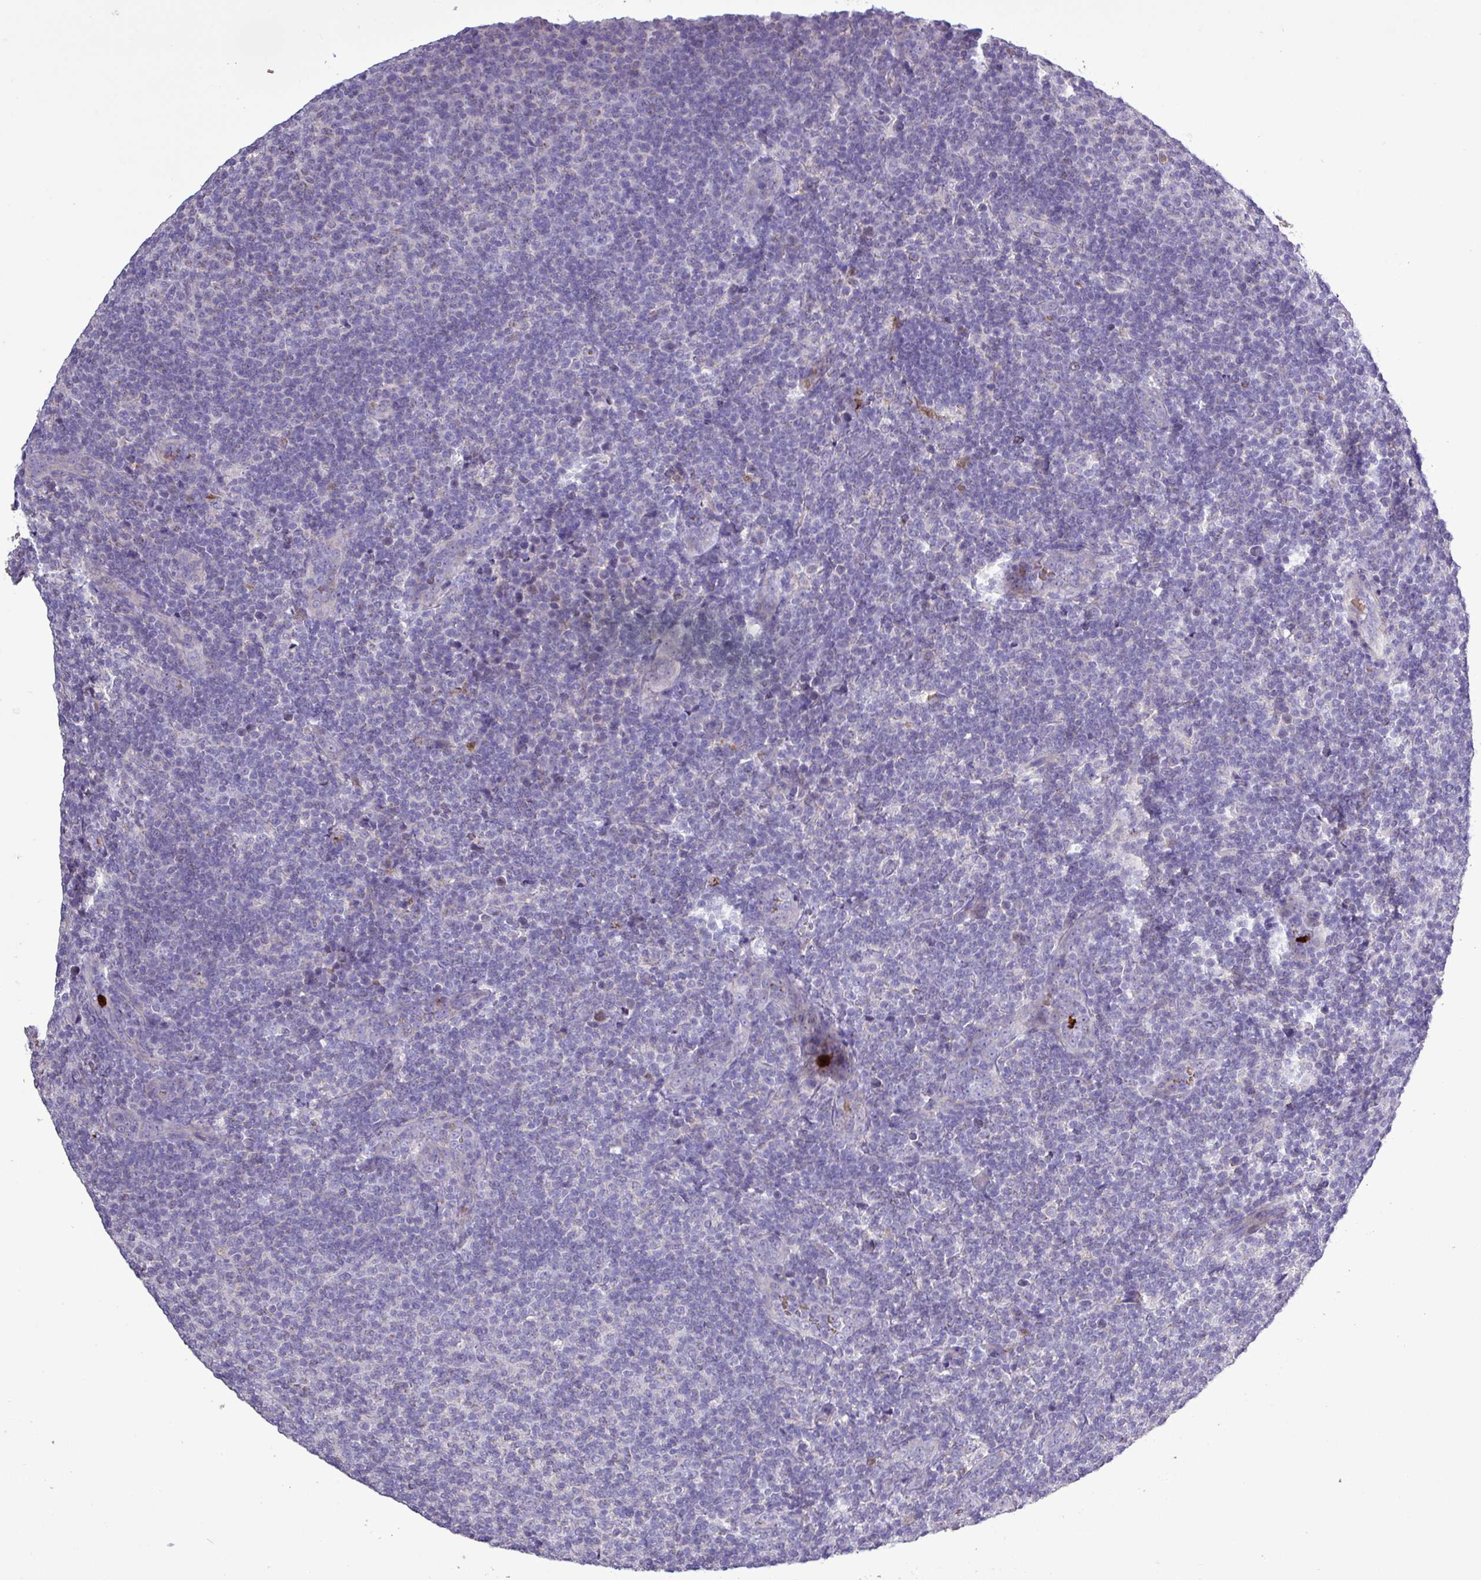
{"staining": {"intensity": "negative", "quantity": "none", "location": "none"}, "tissue": "lymphoma", "cell_type": "Tumor cells", "image_type": "cancer", "snomed": [{"axis": "morphology", "description": "Malignant lymphoma, non-Hodgkin's type, Low grade"}, {"axis": "topography", "description": "Lymph node"}], "caption": "A high-resolution photomicrograph shows immunohistochemistry staining of lymphoma, which displays no significant positivity in tumor cells.", "gene": "MGAT4B", "patient": {"sex": "male", "age": 66}}